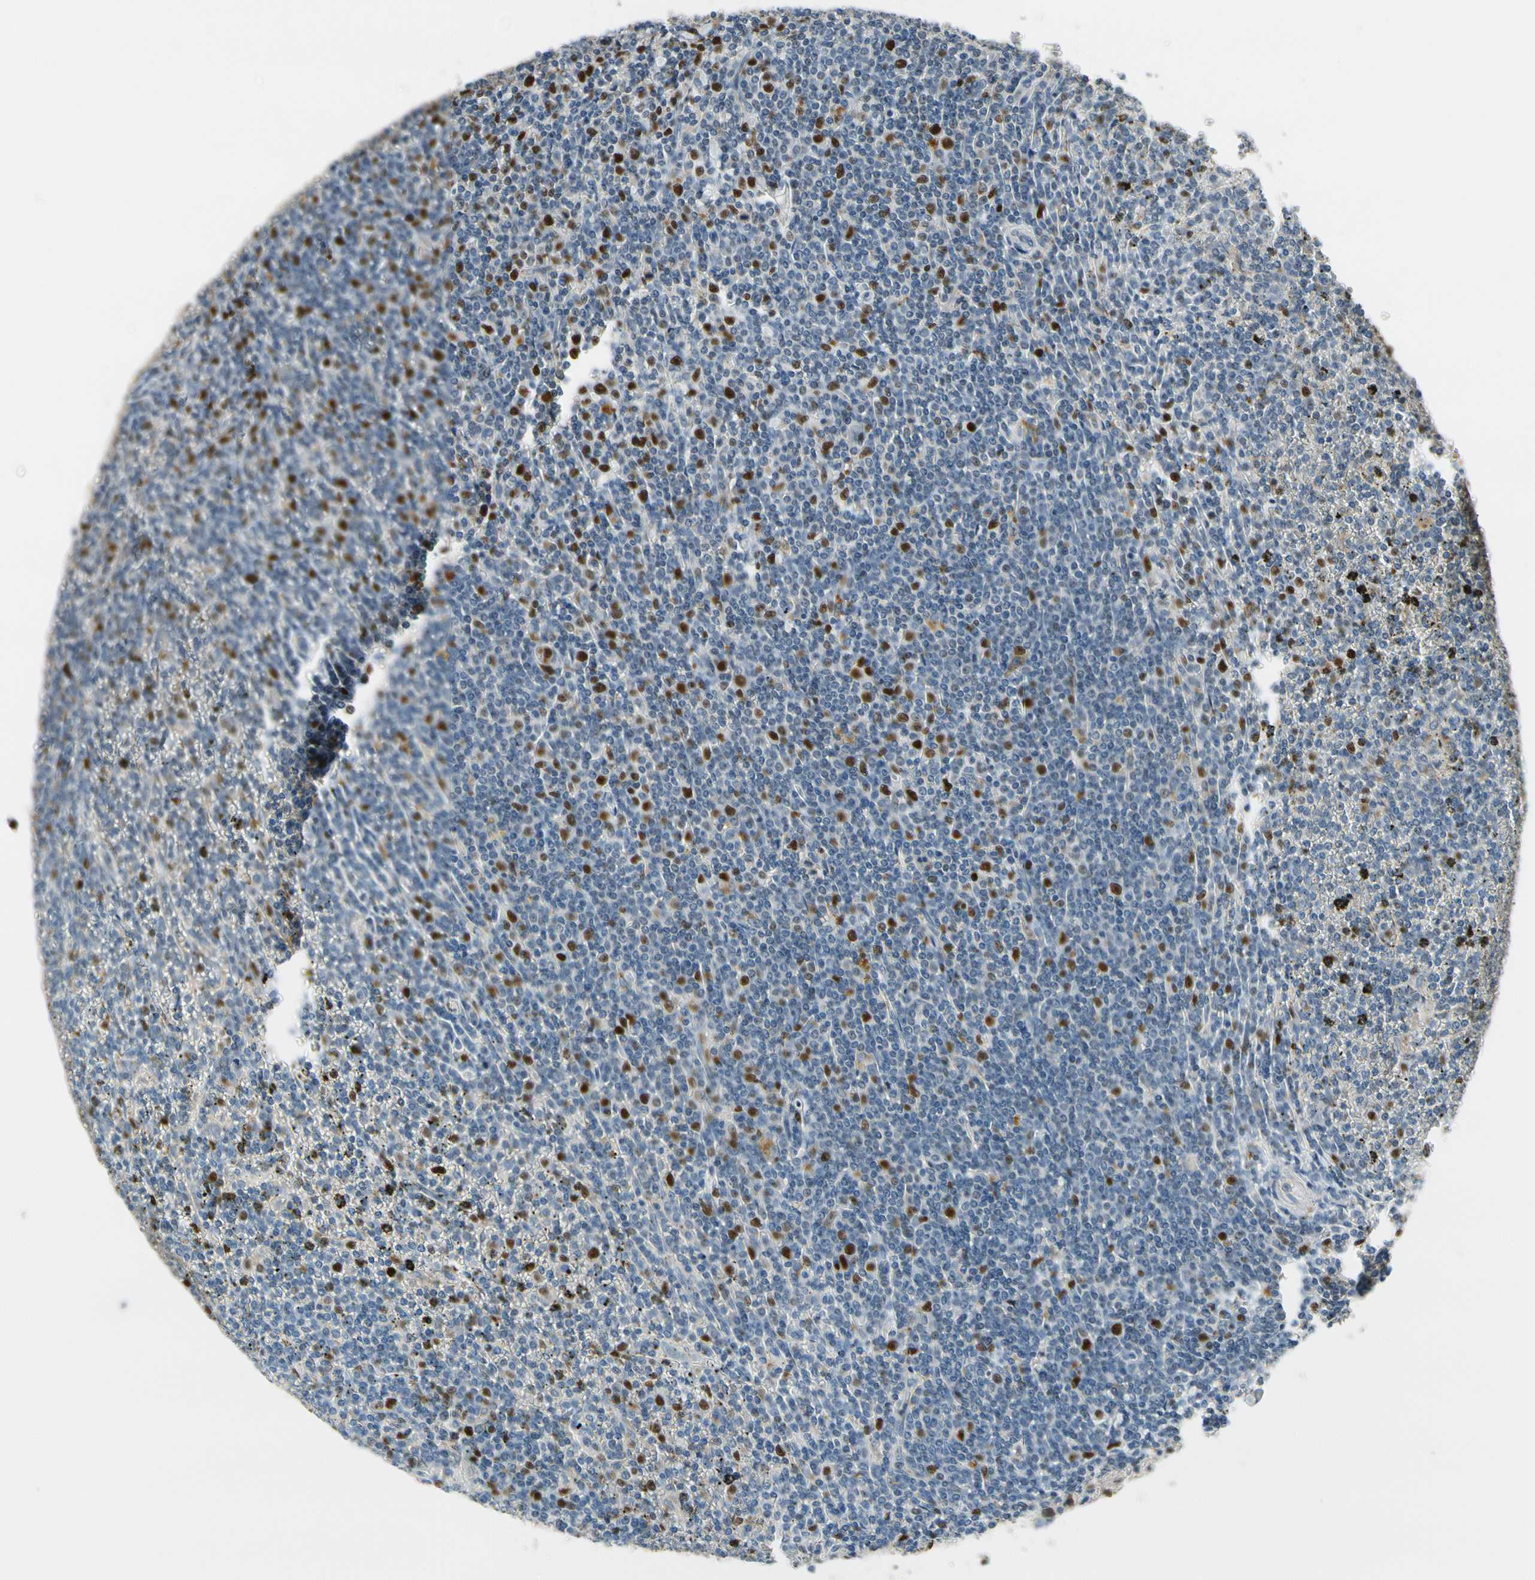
{"staining": {"intensity": "strong", "quantity": "<25%", "location": "nuclear"}, "tissue": "lymphoma", "cell_type": "Tumor cells", "image_type": "cancer", "snomed": [{"axis": "morphology", "description": "Malignant lymphoma, non-Hodgkin's type, Low grade"}, {"axis": "topography", "description": "Spleen"}], "caption": "Immunohistochemical staining of human lymphoma reveals strong nuclear protein positivity in approximately <25% of tumor cells.", "gene": "ZKSCAN4", "patient": {"sex": "female", "age": 19}}